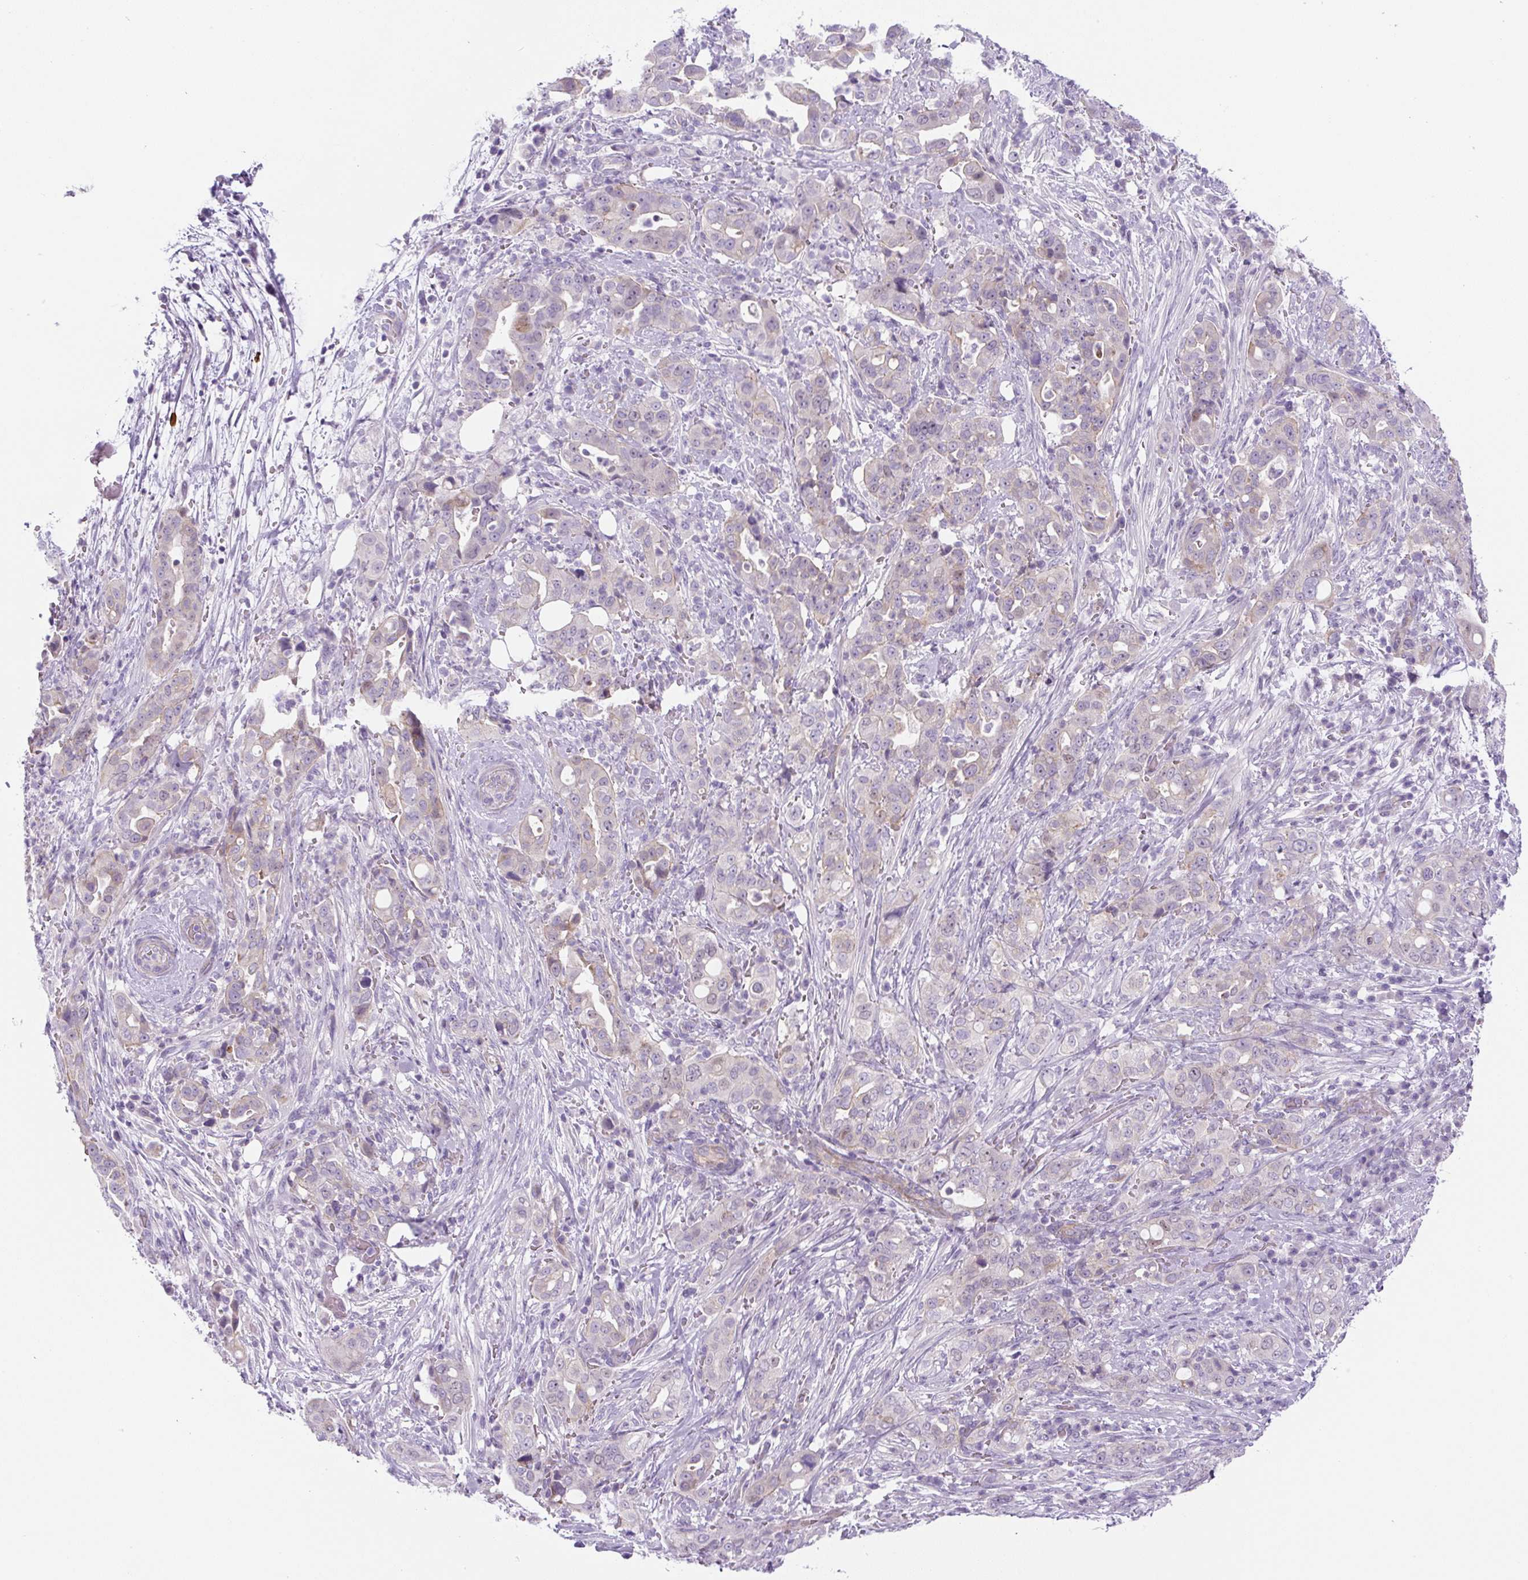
{"staining": {"intensity": "weak", "quantity": "25%-75%", "location": "cytoplasmic/membranous"}, "tissue": "pancreatic cancer", "cell_type": "Tumor cells", "image_type": "cancer", "snomed": [{"axis": "morphology", "description": "Normal tissue, NOS"}, {"axis": "morphology", "description": "Adenocarcinoma, NOS"}, {"axis": "topography", "description": "Lymph node"}, {"axis": "topography", "description": "Pancreas"}], "caption": "Immunohistochemical staining of pancreatic cancer (adenocarcinoma) demonstrates weak cytoplasmic/membranous protein staining in approximately 25%-75% of tumor cells. (DAB IHC with brightfield microscopy, high magnification).", "gene": "ADAMTS19", "patient": {"sex": "female", "age": 67}}